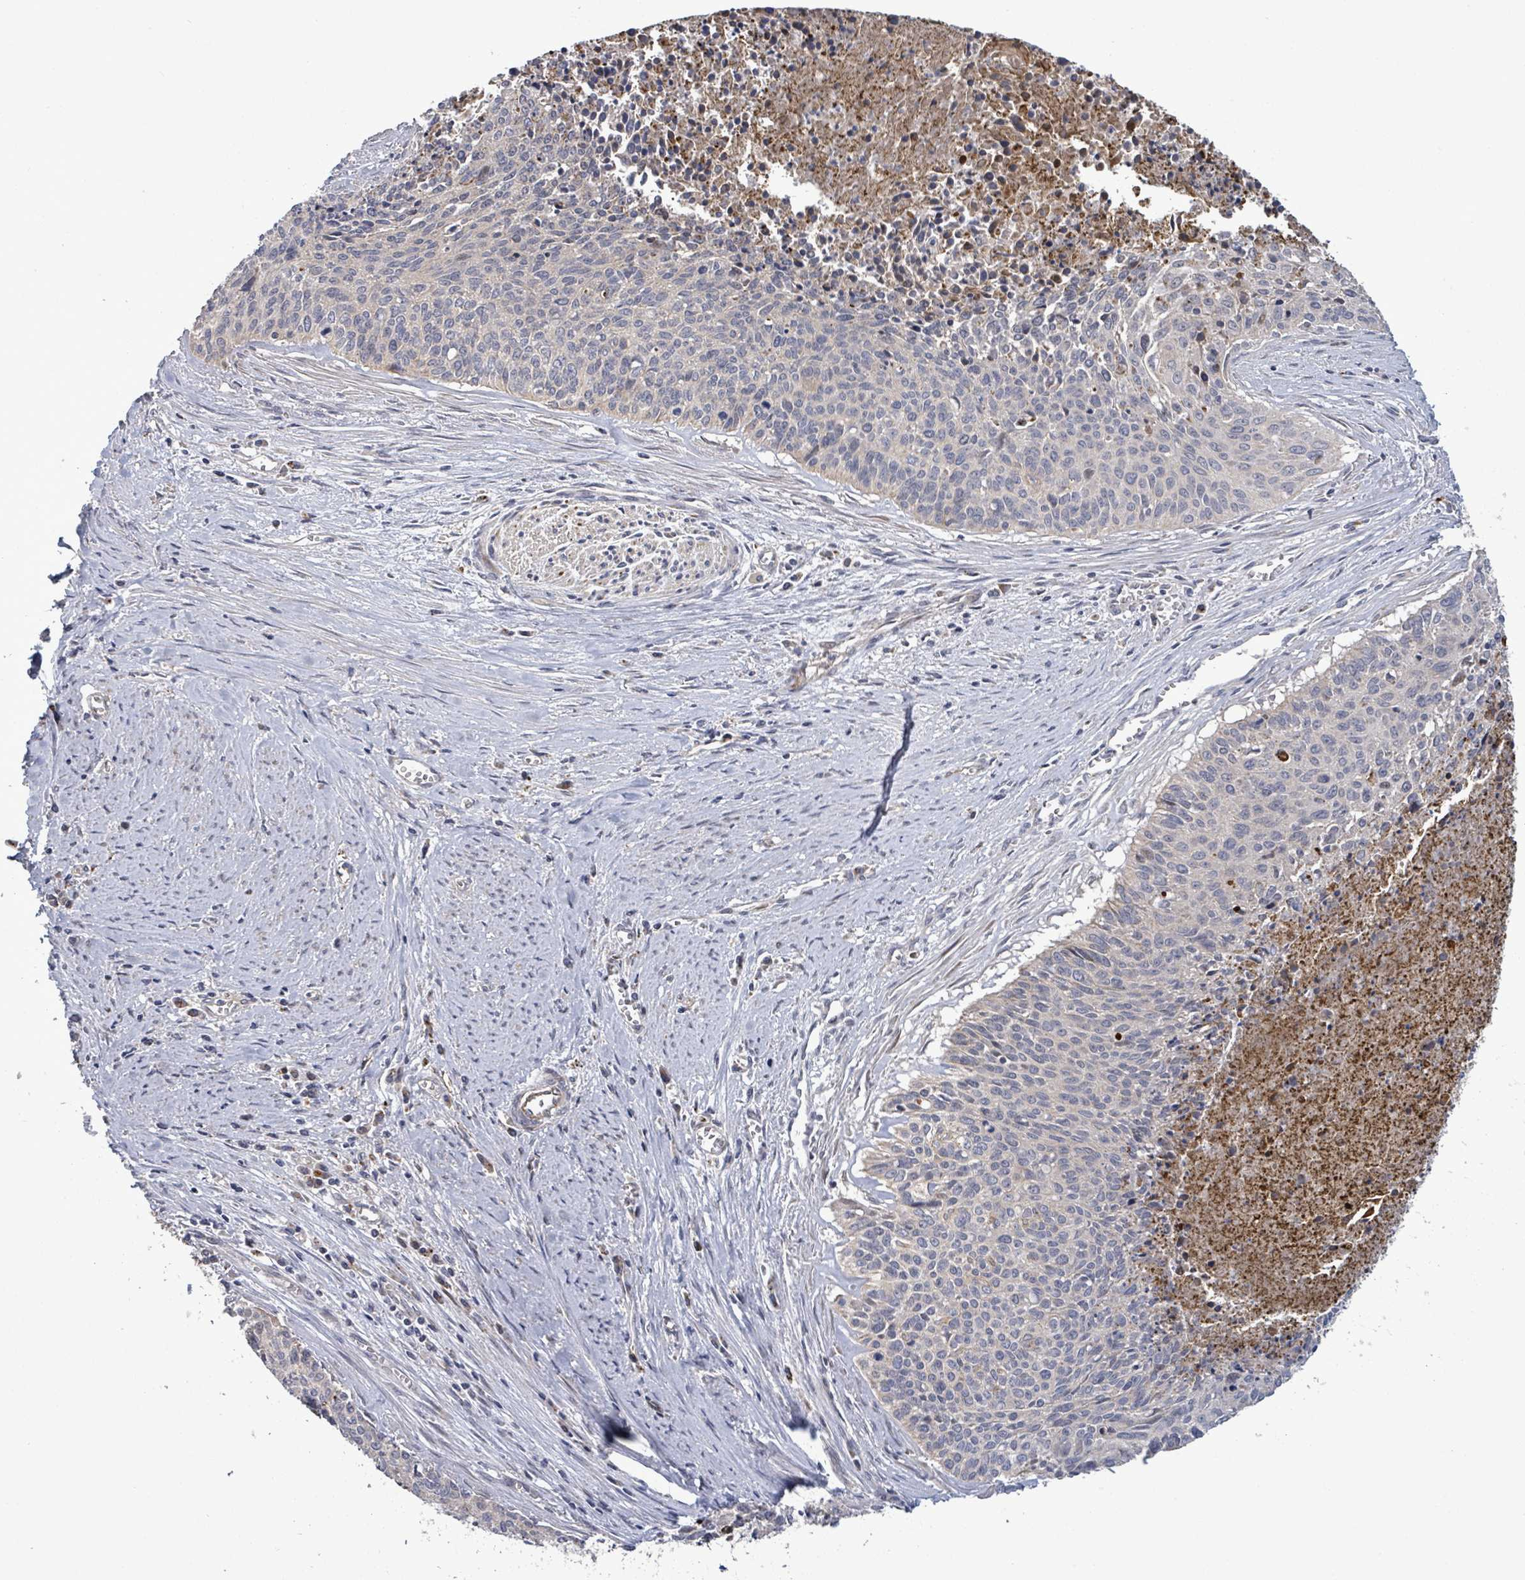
{"staining": {"intensity": "moderate", "quantity": "25%-75%", "location": "cytoplasmic/membranous"}, "tissue": "cervical cancer", "cell_type": "Tumor cells", "image_type": "cancer", "snomed": [{"axis": "morphology", "description": "Squamous cell carcinoma, NOS"}, {"axis": "topography", "description": "Cervix"}], "caption": "Cervical cancer (squamous cell carcinoma) stained for a protein (brown) demonstrates moderate cytoplasmic/membranous positive positivity in about 25%-75% of tumor cells.", "gene": "DIPK2A", "patient": {"sex": "female", "age": 55}}